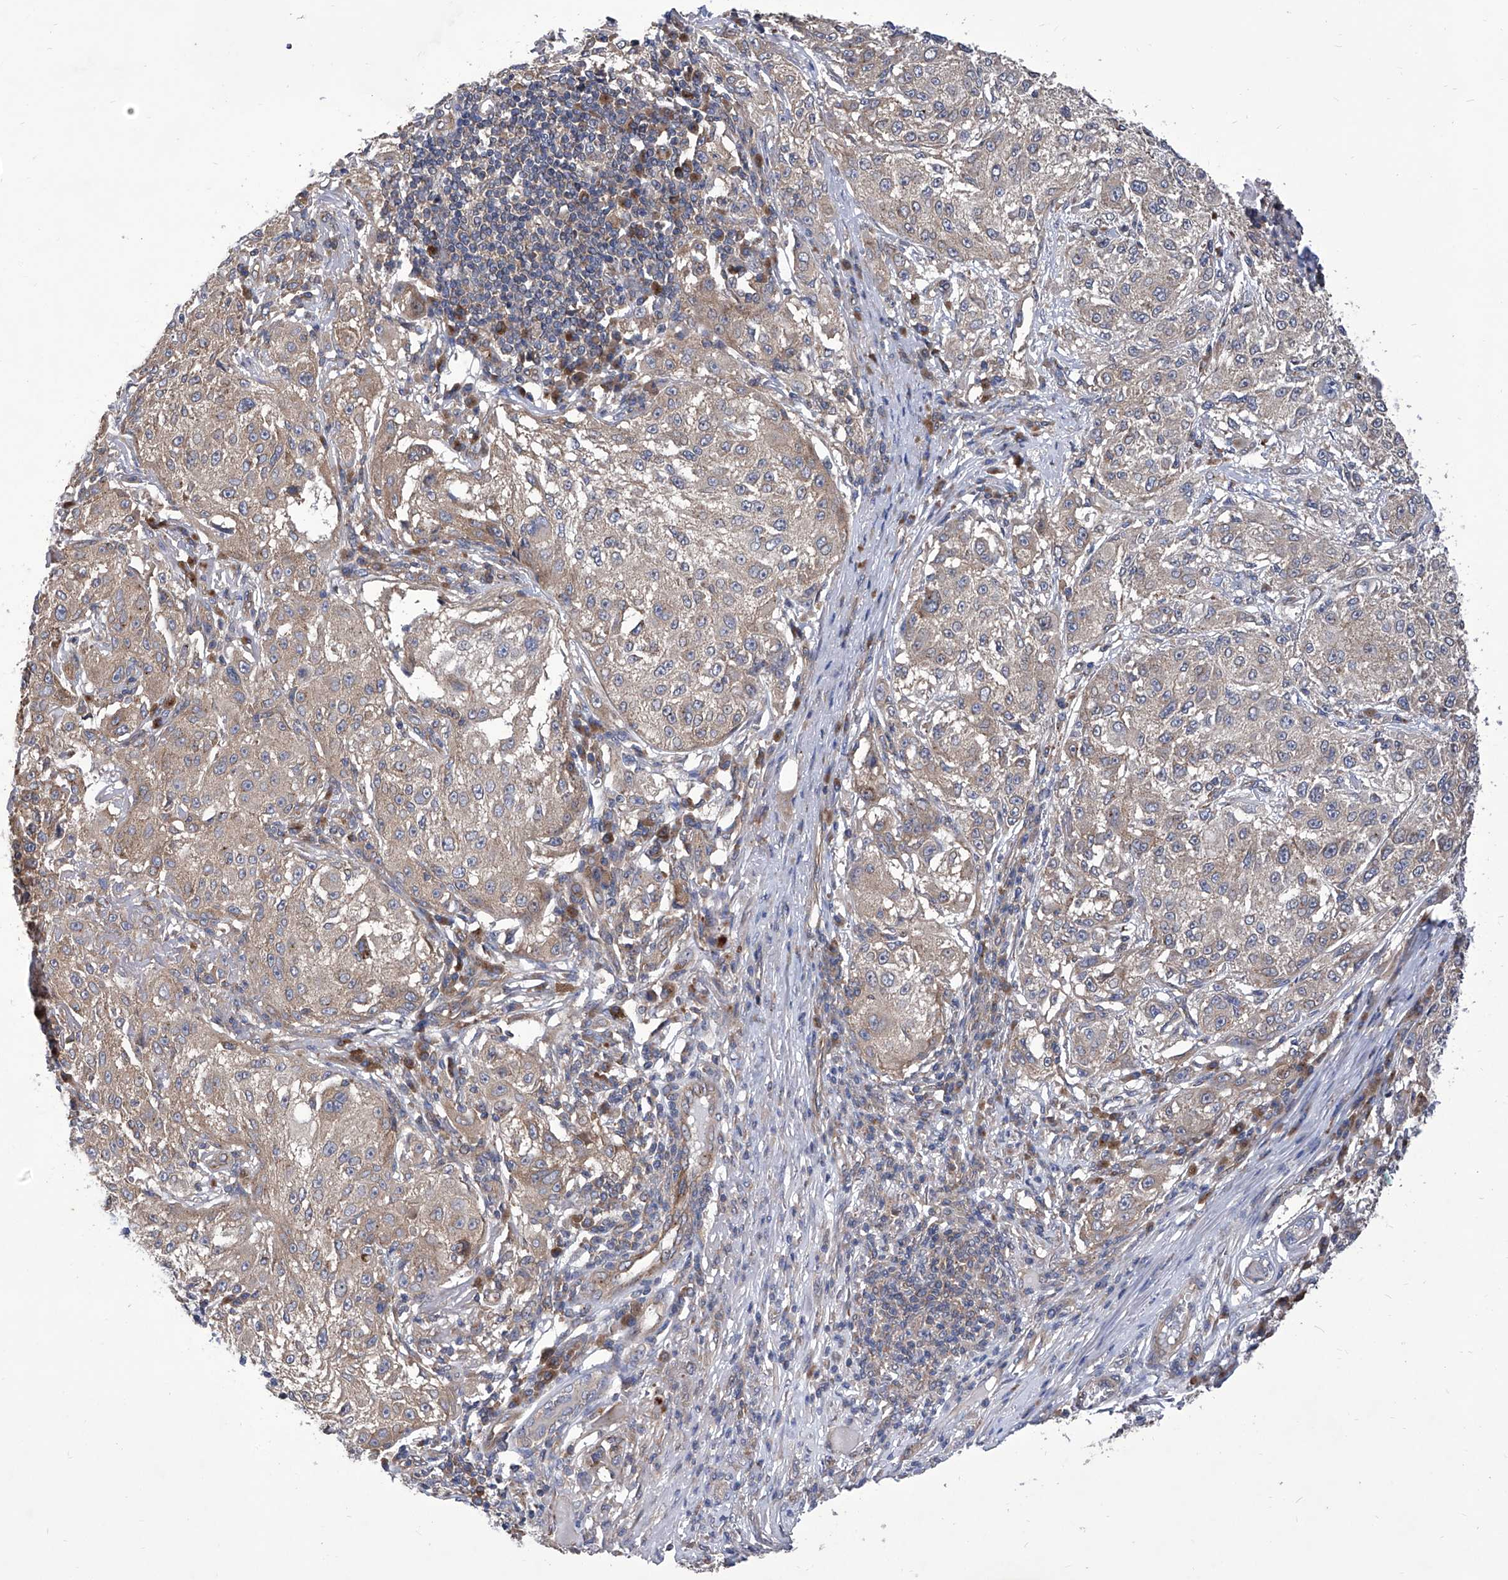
{"staining": {"intensity": "weak", "quantity": "<25%", "location": "cytoplasmic/membranous"}, "tissue": "melanoma", "cell_type": "Tumor cells", "image_type": "cancer", "snomed": [{"axis": "morphology", "description": "Necrosis, NOS"}, {"axis": "morphology", "description": "Malignant melanoma, NOS"}, {"axis": "topography", "description": "Skin"}], "caption": "An image of malignant melanoma stained for a protein reveals no brown staining in tumor cells. (Brightfield microscopy of DAB immunohistochemistry (IHC) at high magnification).", "gene": "TJAP1", "patient": {"sex": "female", "age": 87}}